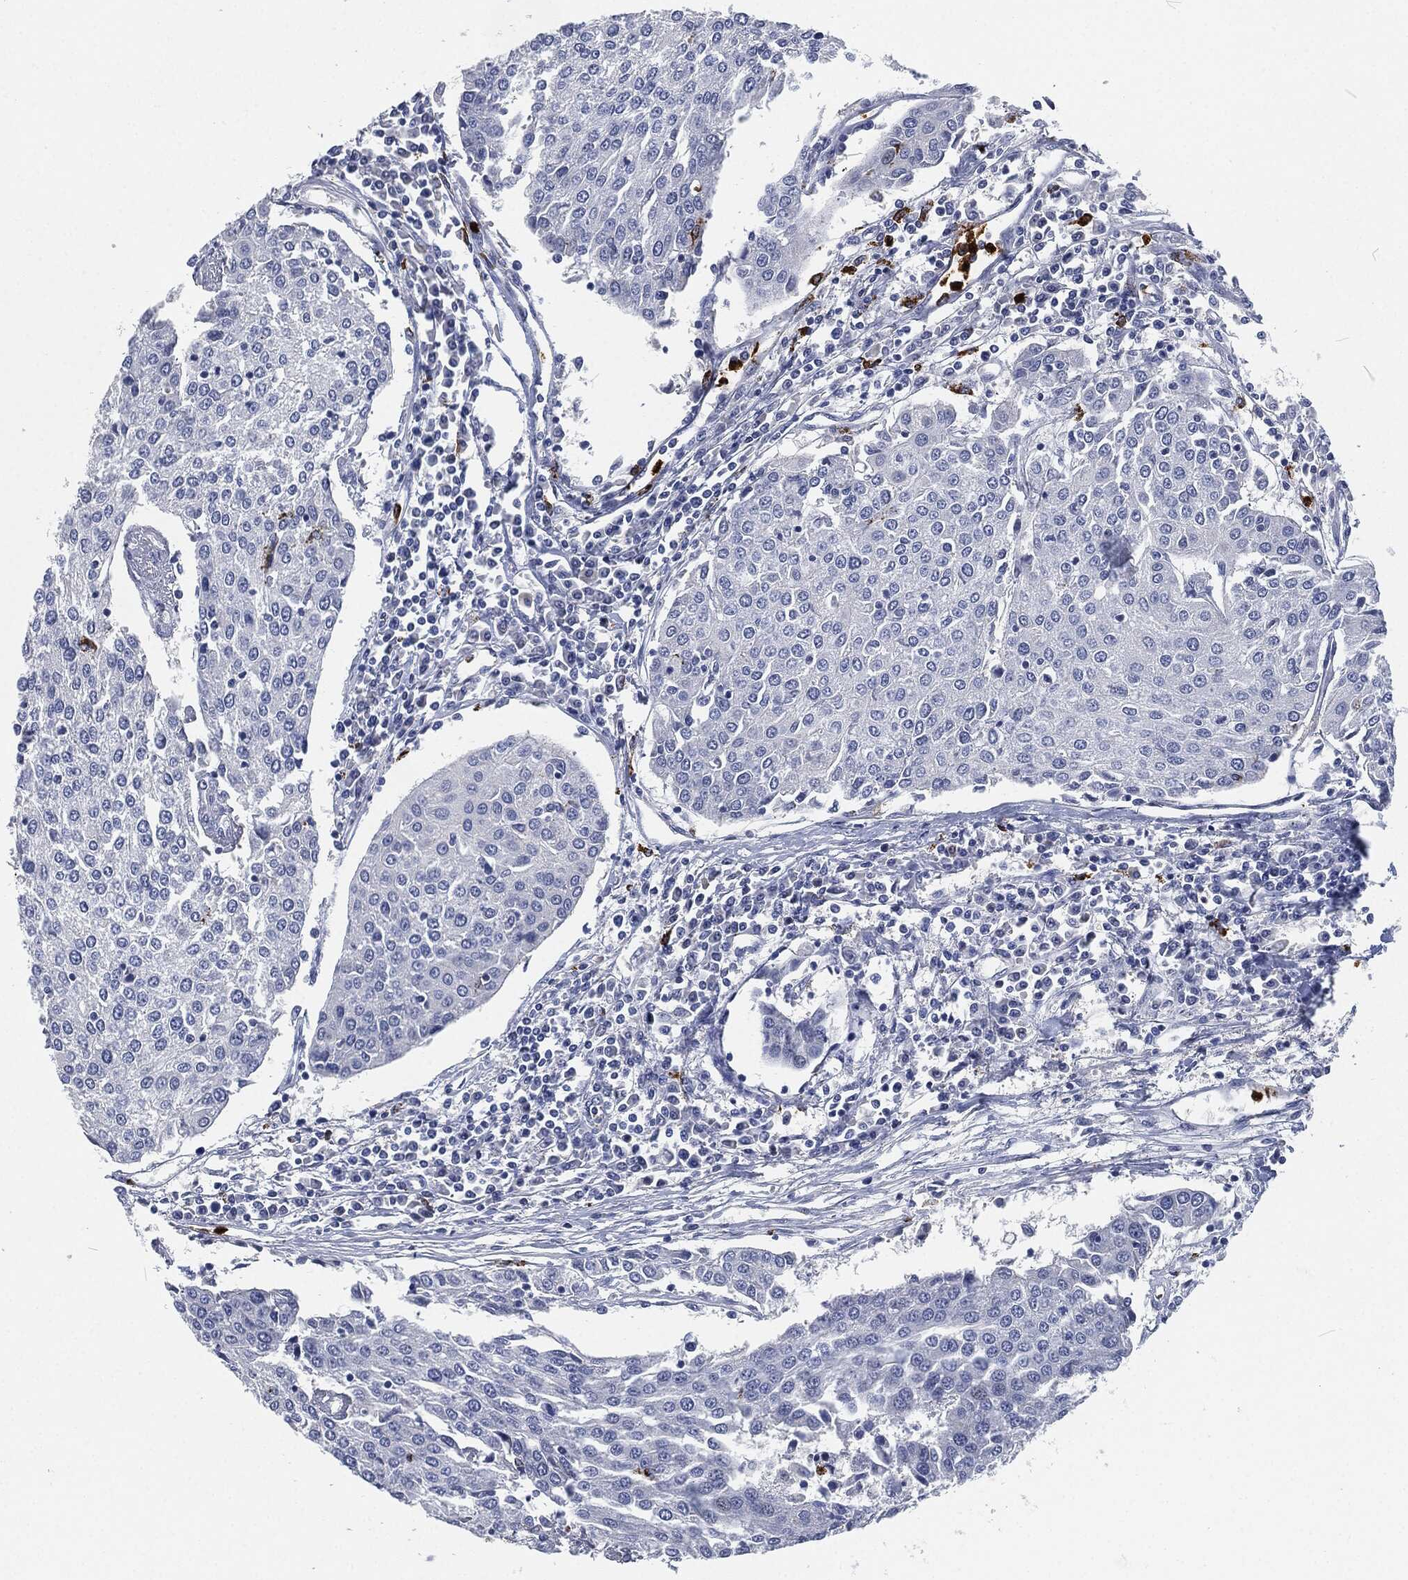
{"staining": {"intensity": "negative", "quantity": "none", "location": "none"}, "tissue": "urothelial cancer", "cell_type": "Tumor cells", "image_type": "cancer", "snomed": [{"axis": "morphology", "description": "Urothelial carcinoma, High grade"}, {"axis": "topography", "description": "Urinary bladder"}], "caption": "A histopathology image of human high-grade urothelial carcinoma is negative for staining in tumor cells.", "gene": "MPO", "patient": {"sex": "female", "age": 85}}